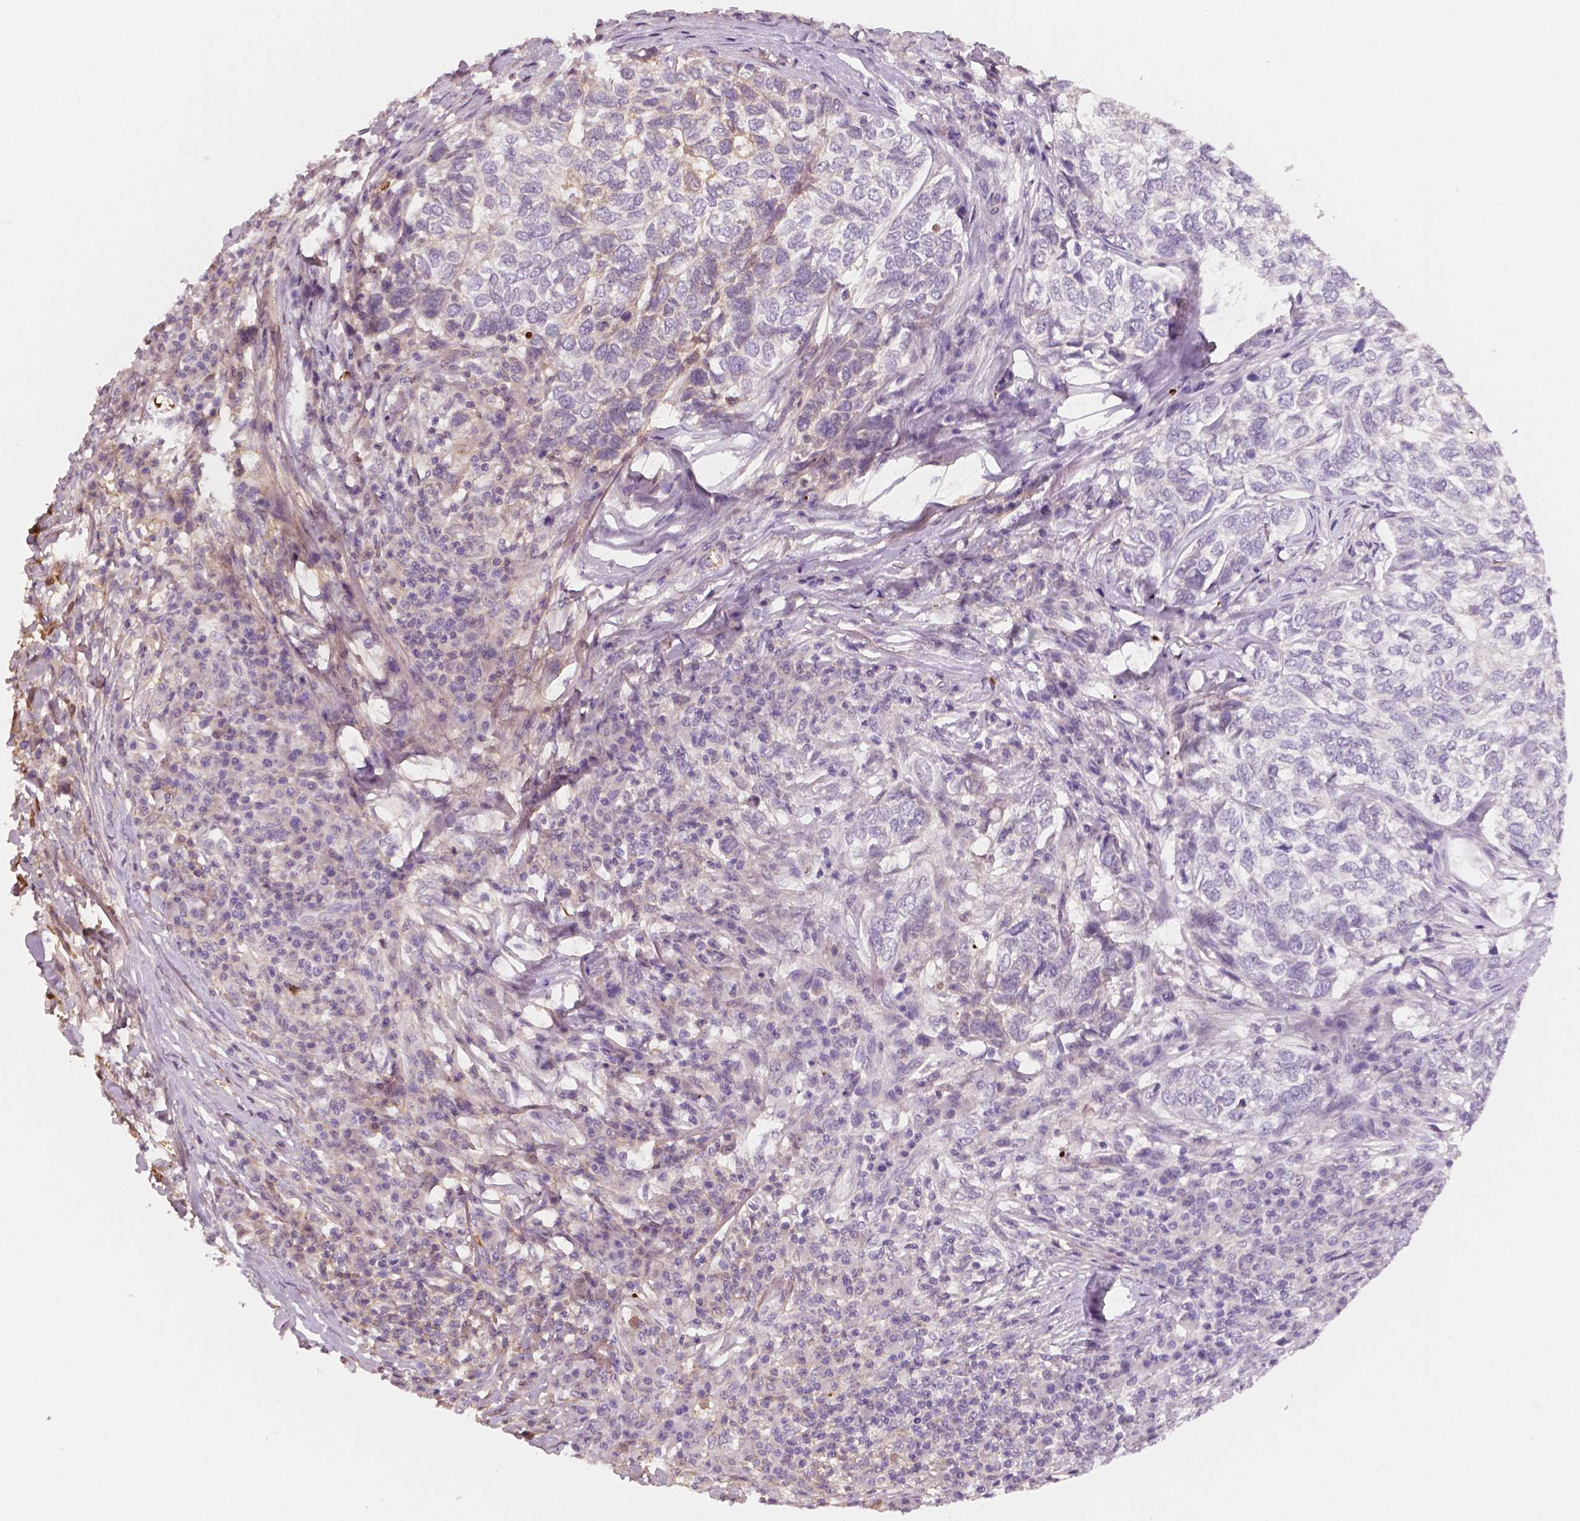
{"staining": {"intensity": "negative", "quantity": "none", "location": "none"}, "tissue": "skin cancer", "cell_type": "Tumor cells", "image_type": "cancer", "snomed": [{"axis": "morphology", "description": "Basal cell carcinoma"}, {"axis": "topography", "description": "Skin"}], "caption": "This is an immunohistochemistry (IHC) histopathology image of human skin cancer (basal cell carcinoma). There is no positivity in tumor cells.", "gene": "APOA4", "patient": {"sex": "female", "age": 65}}